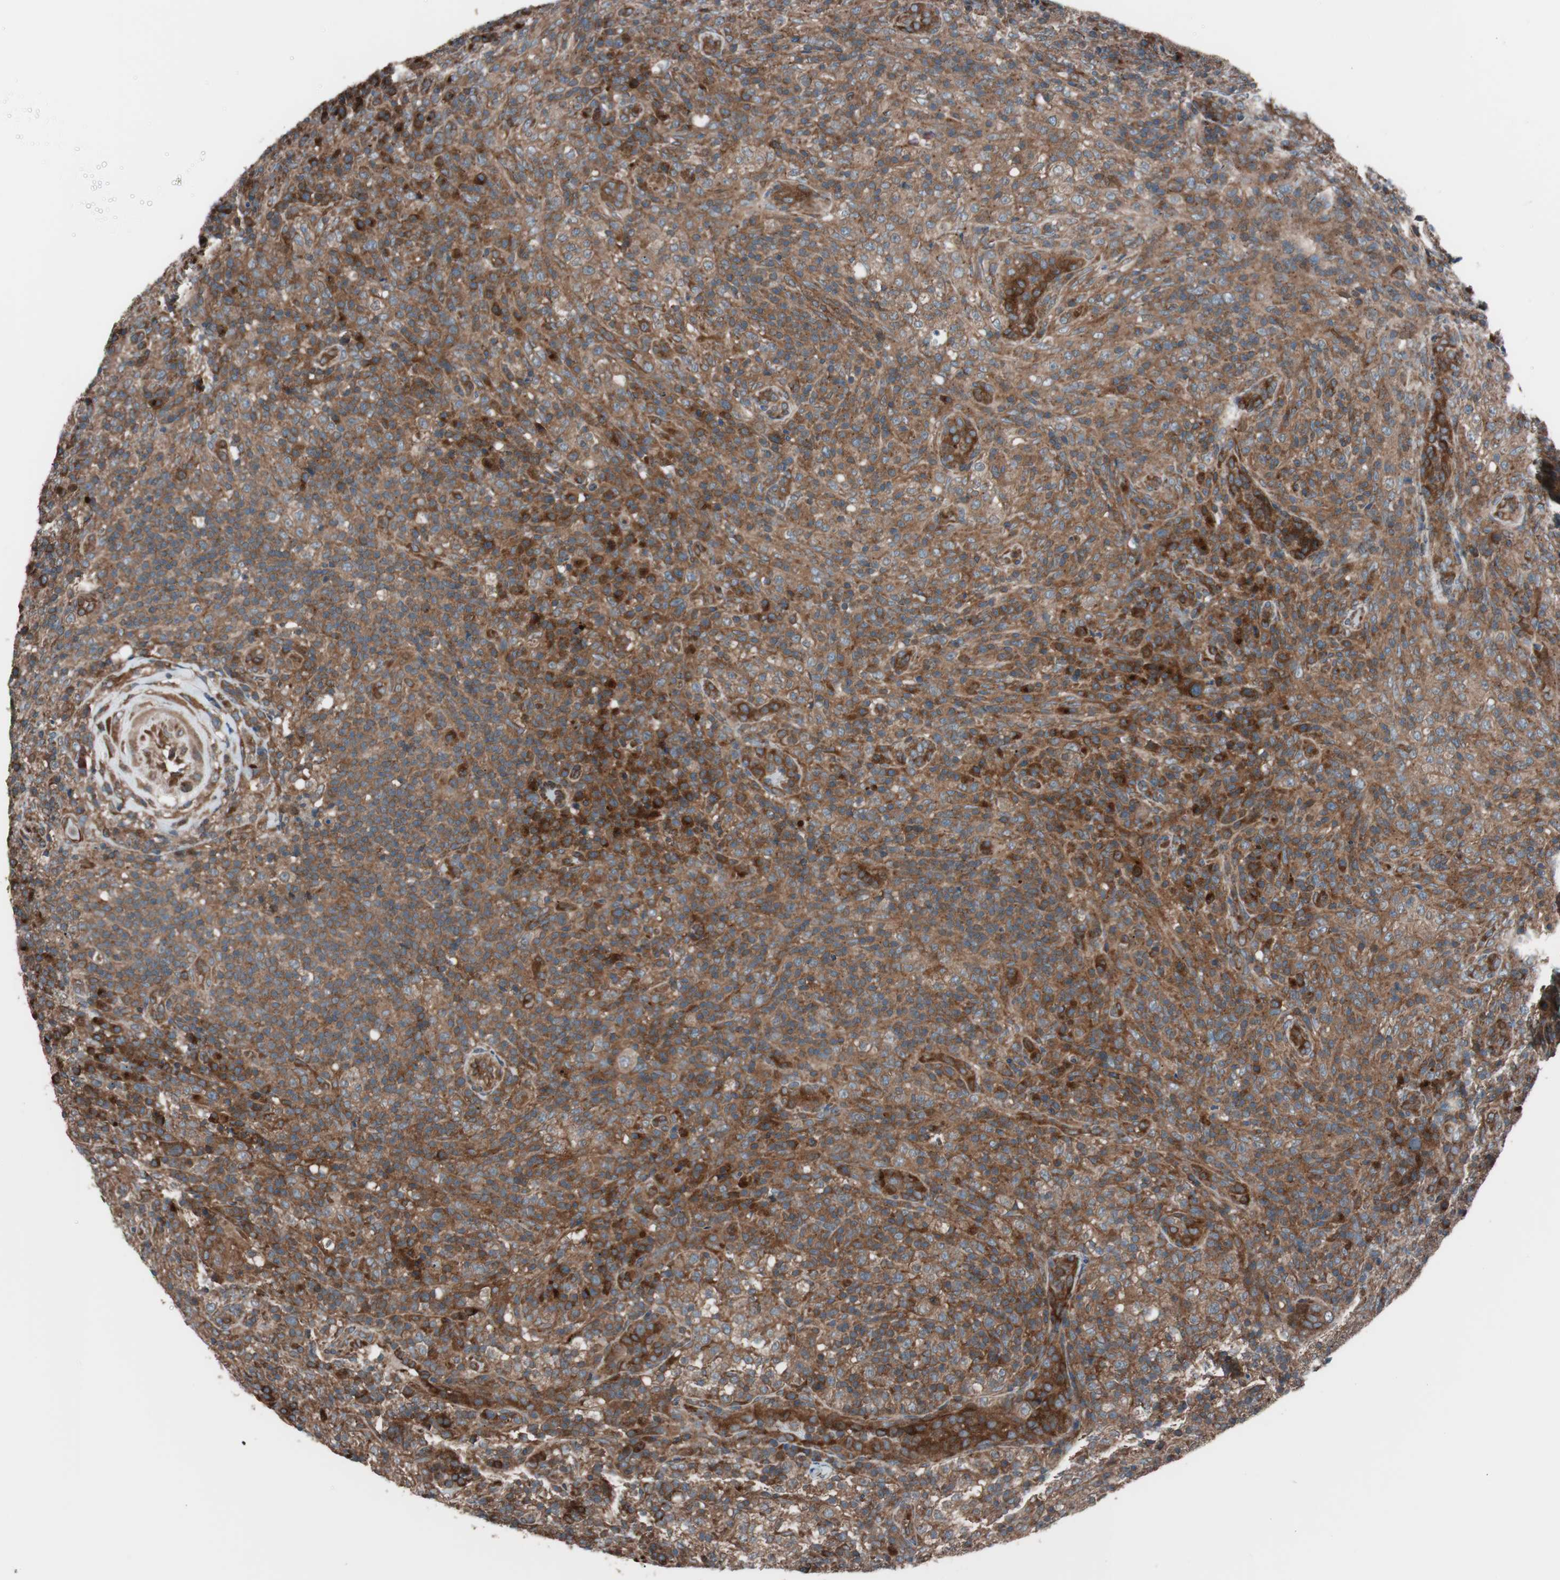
{"staining": {"intensity": "moderate", "quantity": ">75%", "location": "cytoplasmic/membranous"}, "tissue": "lymphoma", "cell_type": "Tumor cells", "image_type": "cancer", "snomed": [{"axis": "morphology", "description": "Malignant lymphoma, non-Hodgkin's type, High grade"}, {"axis": "topography", "description": "Lymph node"}], "caption": "Lymphoma stained with IHC displays moderate cytoplasmic/membranous staining in approximately >75% of tumor cells. The protein is stained brown, and the nuclei are stained in blue (DAB IHC with brightfield microscopy, high magnification).", "gene": "SEC31A", "patient": {"sex": "female", "age": 76}}